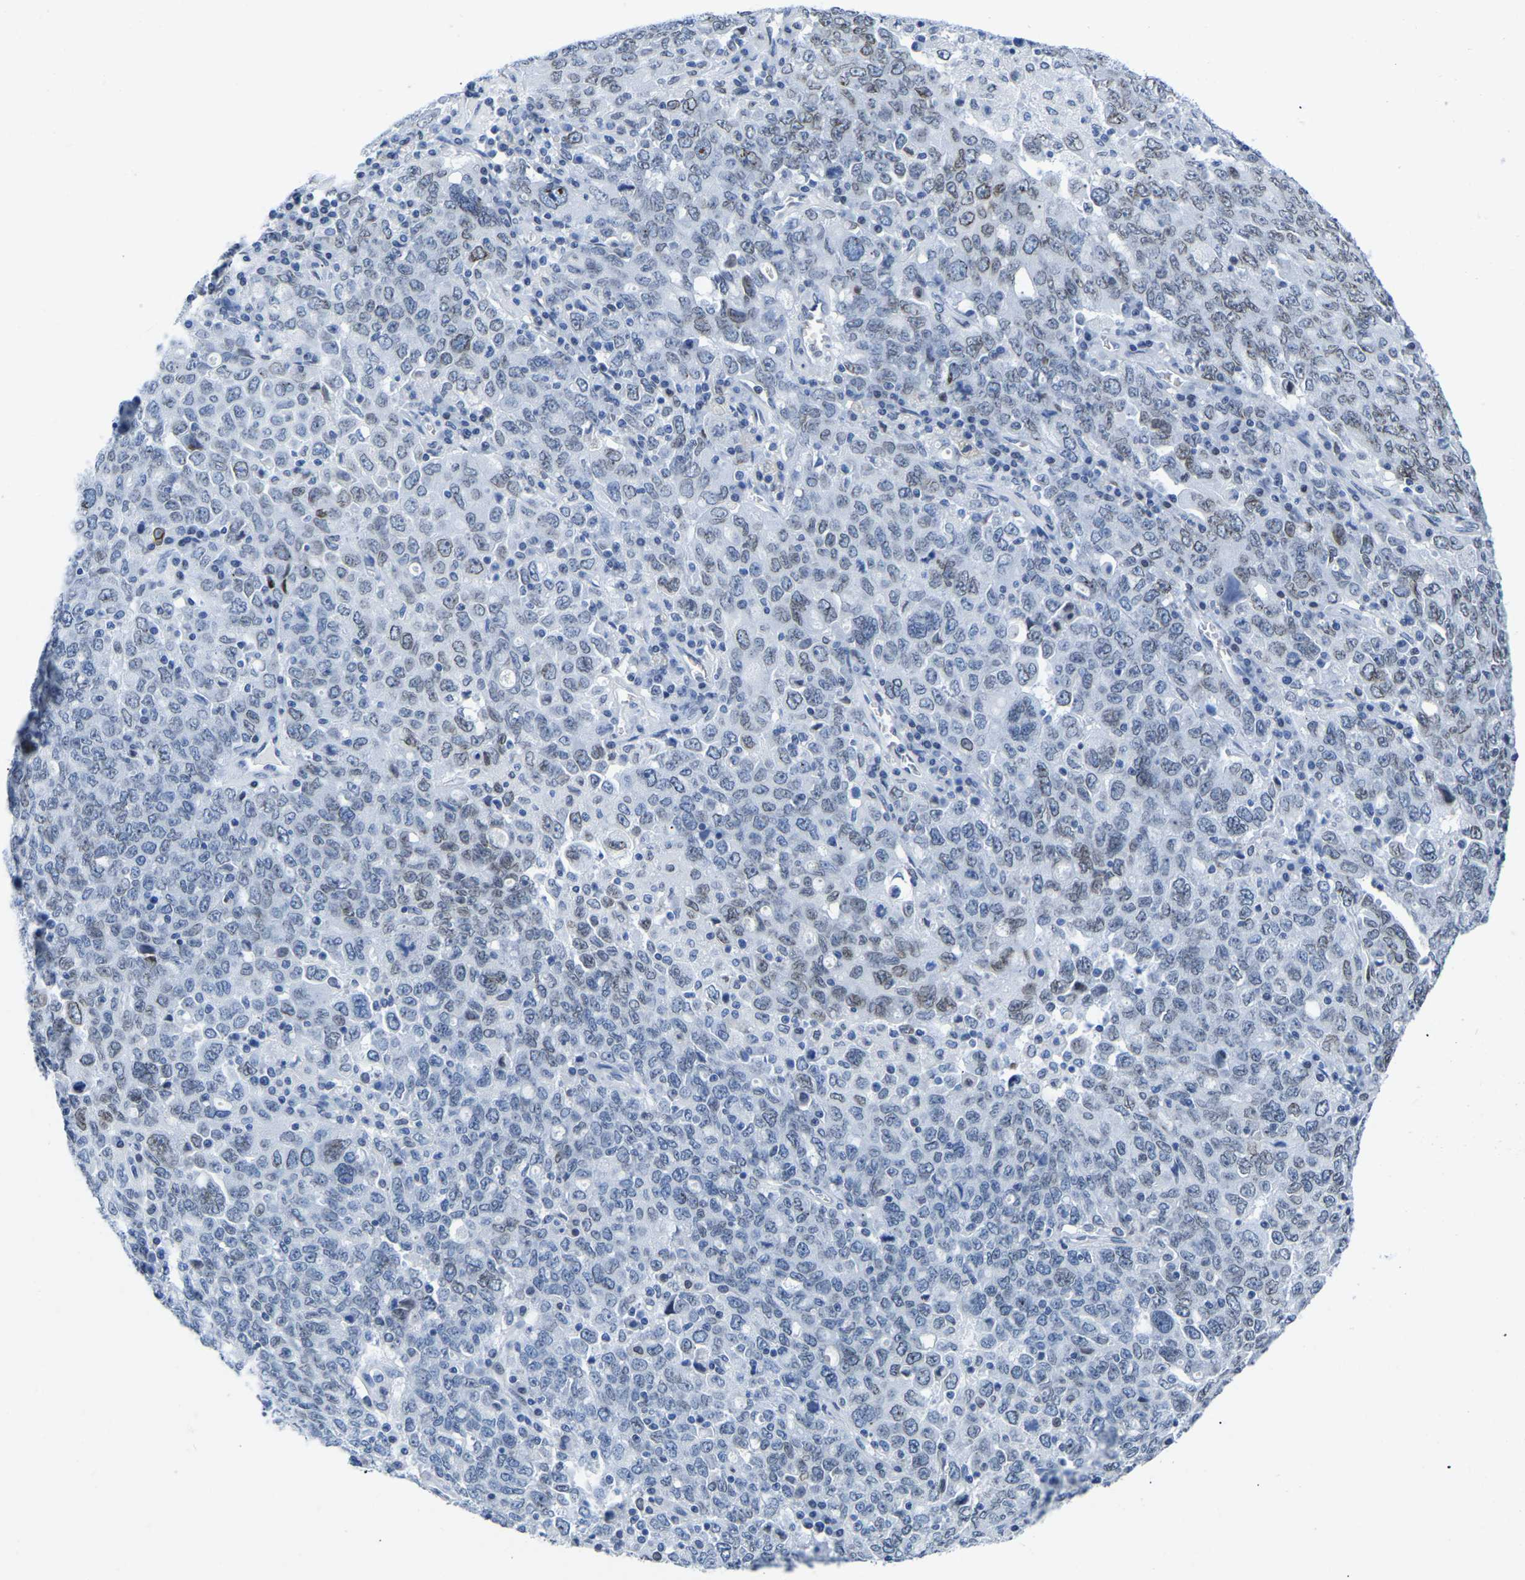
{"staining": {"intensity": "weak", "quantity": "25%-75%", "location": "cytoplasmic/membranous,nuclear"}, "tissue": "ovarian cancer", "cell_type": "Tumor cells", "image_type": "cancer", "snomed": [{"axis": "morphology", "description": "Carcinoma, endometroid"}, {"axis": "topography", "description": "Ovary"}], "caption": "Immunohistochemical staining of ovarian cancer (endometroid carcinoma) demonstrates weak cytoplasmic/membranous and nuclear protein expression in about 25%-75% of tumor cells. (DAB (3,3'-diaminobenzidine) IHC, brown staining for protein, blue staining for nuclei).", "gene": "UPK3A", "patient": {"sex": "female", "age": 62}}